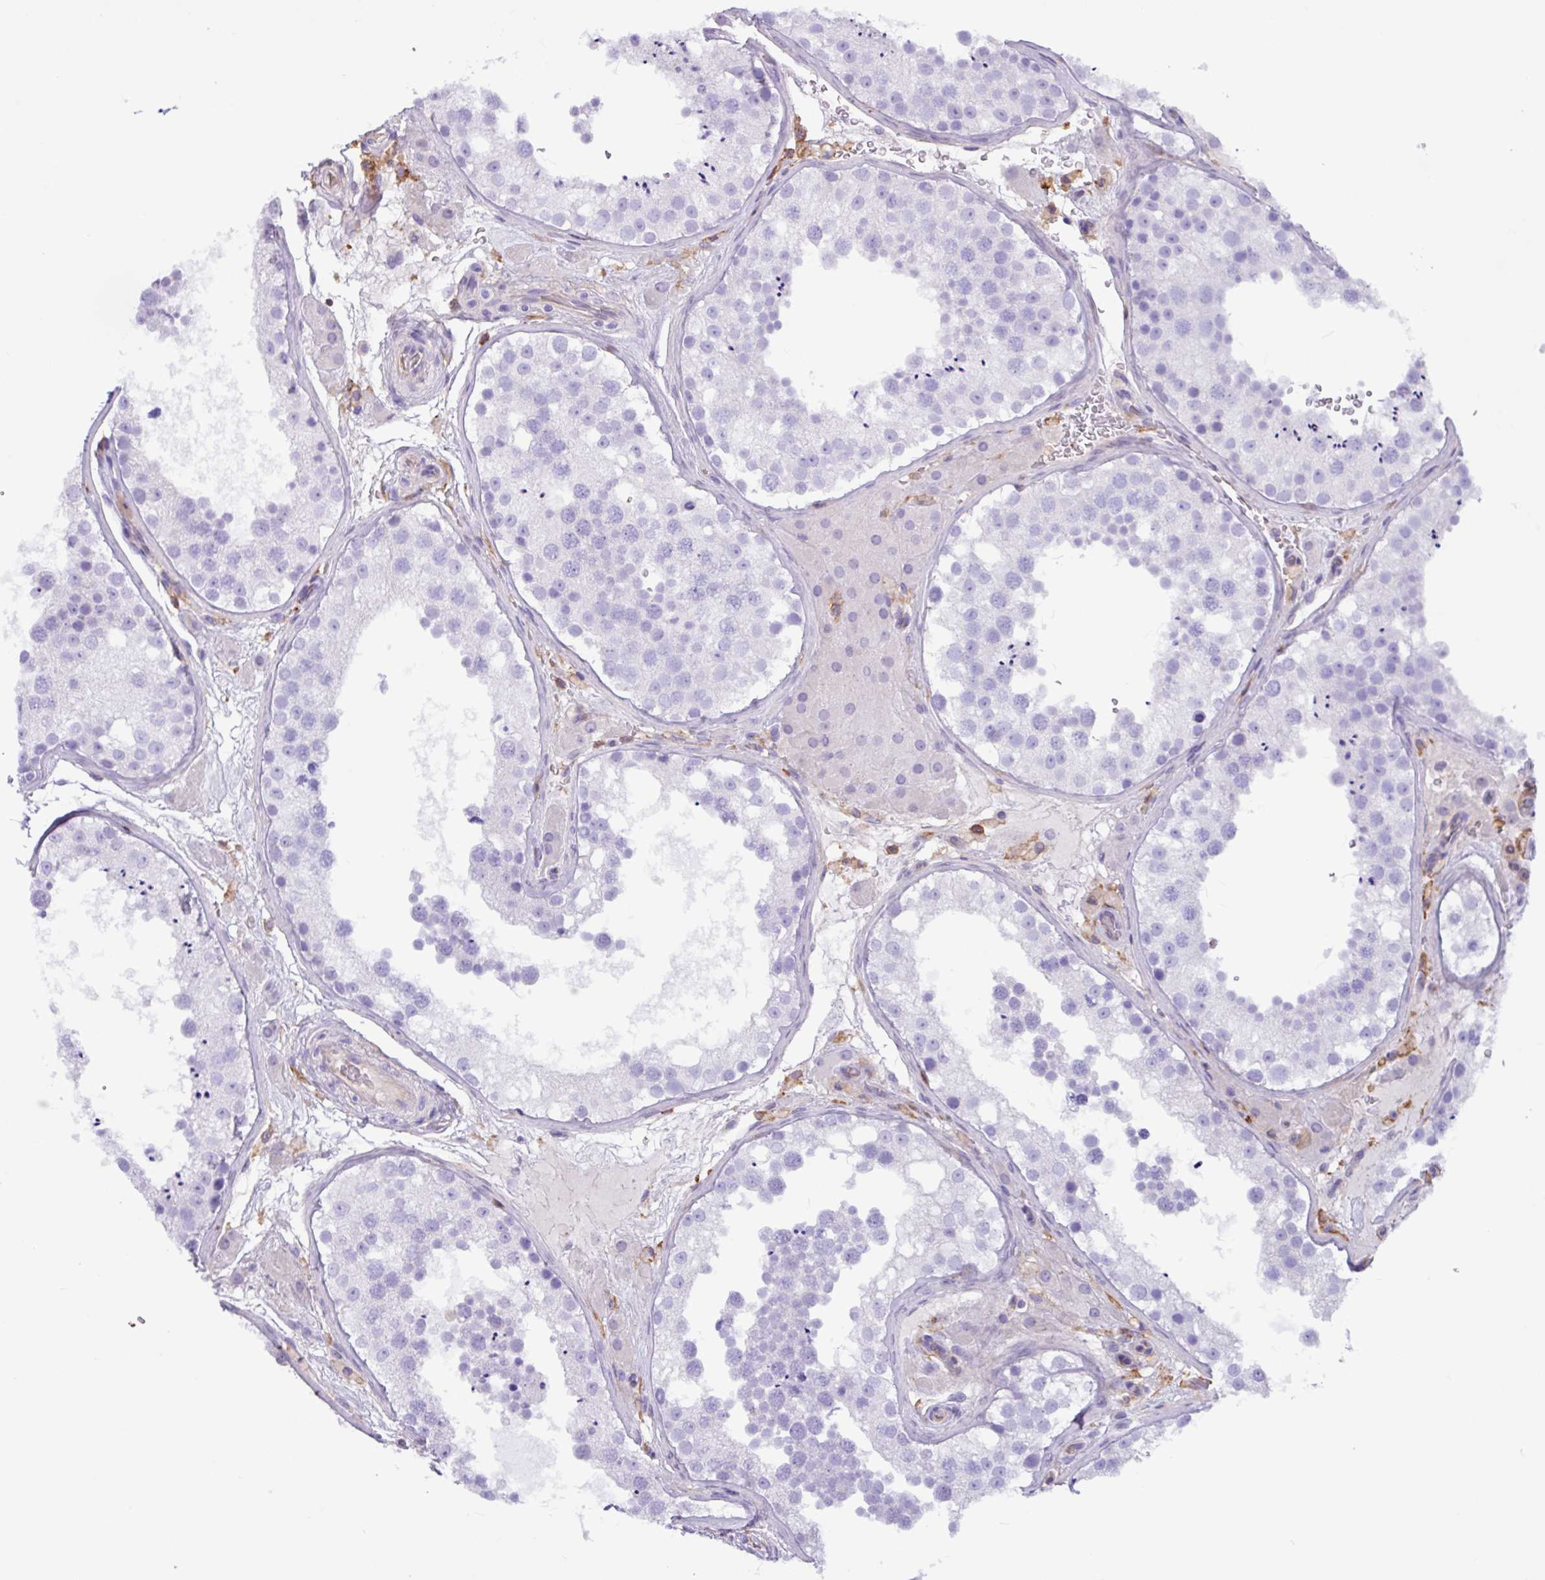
{"staining": {"intensity": "negative", "quantity": "none", "location": "none"}, "tissue": "testis", "cell_type": "Cells in seminiferous ducts", "image_type": "normal", "snomed": [{"axis": "morphology", "description": "Normal tissue, NOS"}, {"axis": "topography", "description": "Testis"}], "caption": "Immunohistochemistry (IHC) photomicrograph of benign testis: testis stained with DAB displays no significant protein positivity in cells in seminiferous ducts.", "gene": "PPP1R18", "patient": {"sex": "male", "age": 26}}